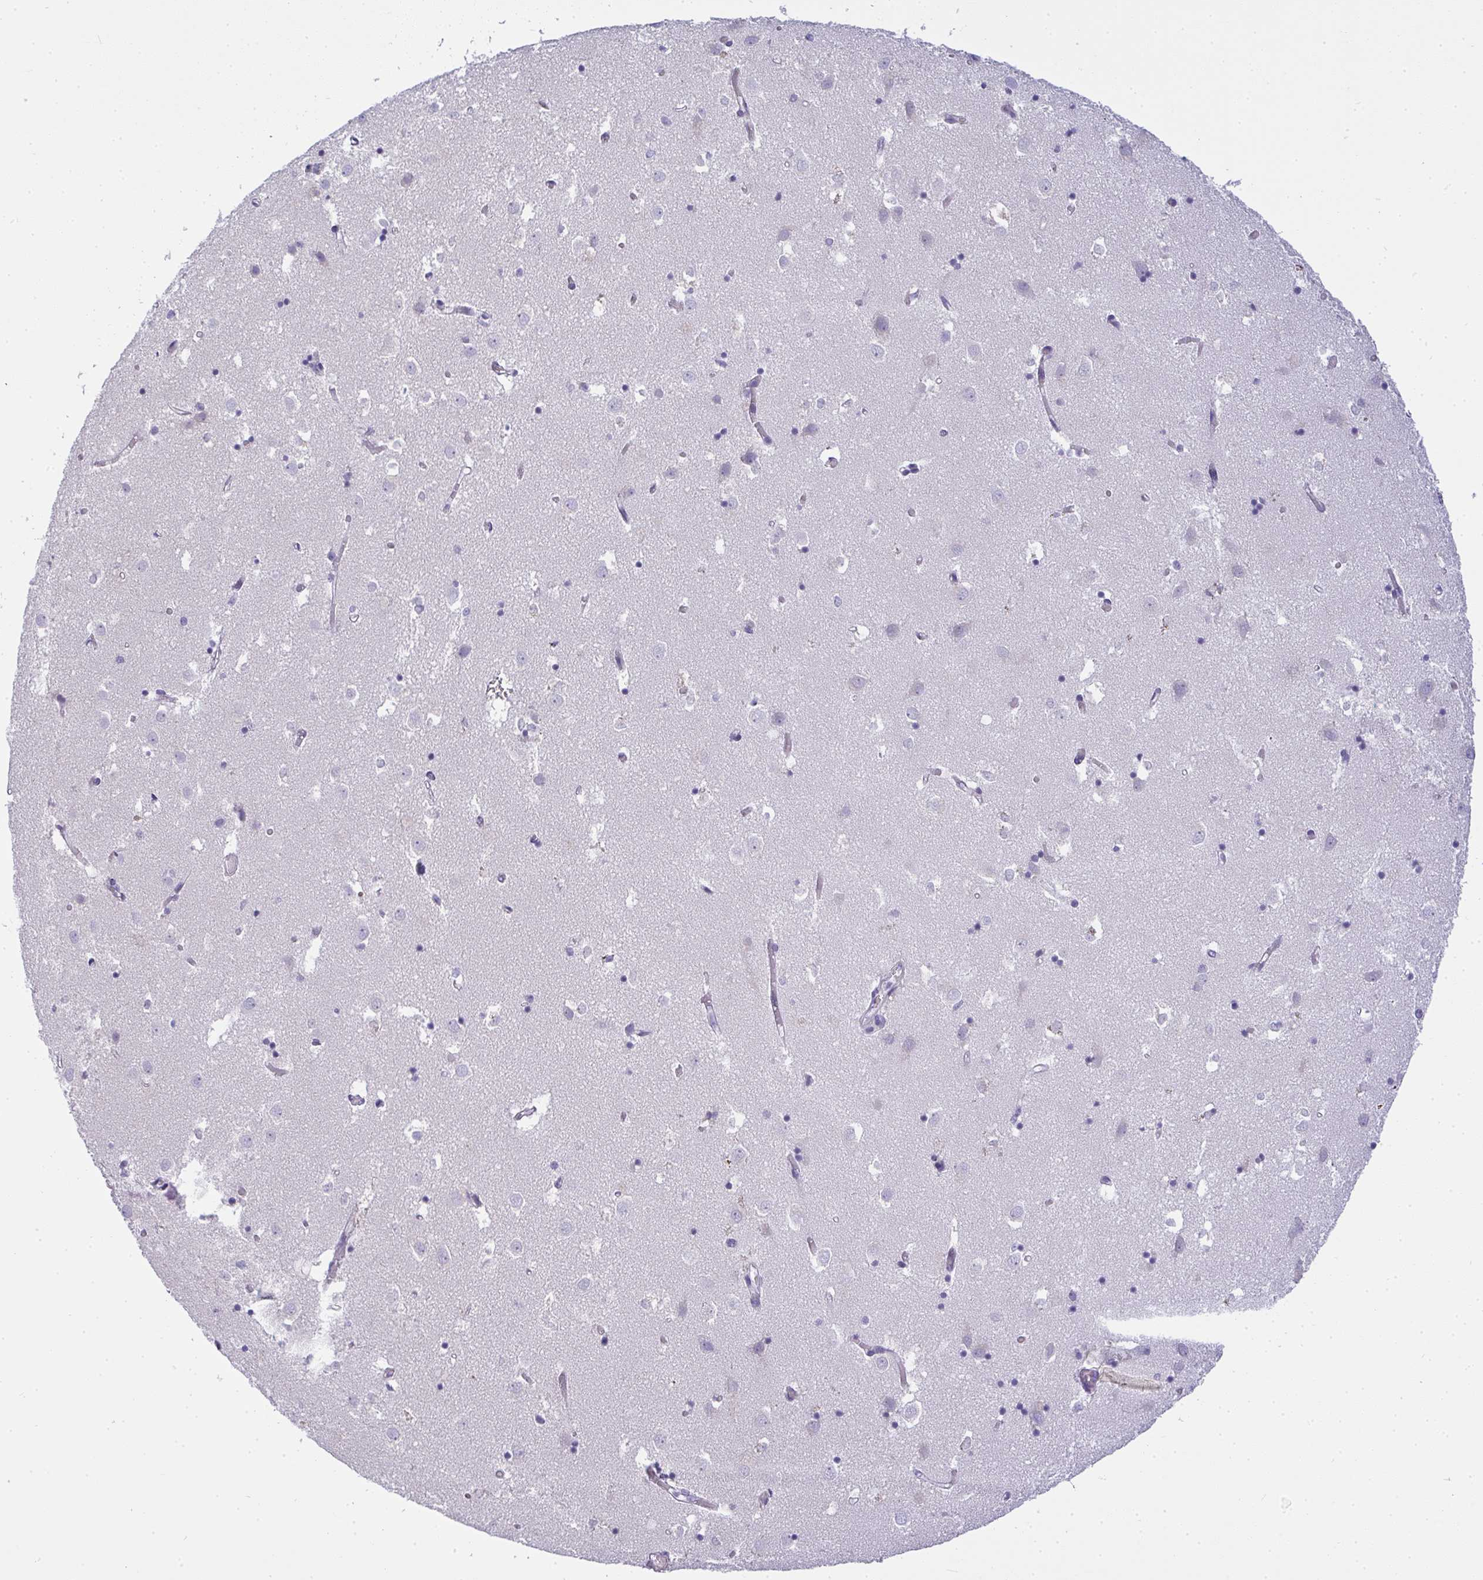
{"staining": {"intensity": "negative", "quantity": "none", "location": "none"}, "tissue": "caudate", "cell_type": "Glial cells", "image_type": "normal", "snomed": [{"axis": "morphology", "description": "Normal tissue, NOS"}, {"axis": "topography", "description": "Lateral ventricle wall"}], "caption": "IHC of unremarkable human caudate exhibits no positivity in glial cells. Brightfield microscopy of IHC stained with DAB (3,3'-diaminobenzidine) (brown) and hematoxylin (blue), captured at high magnification.", "gene": "GSDMB", "patient": {"sex": "male", "age": 70}}